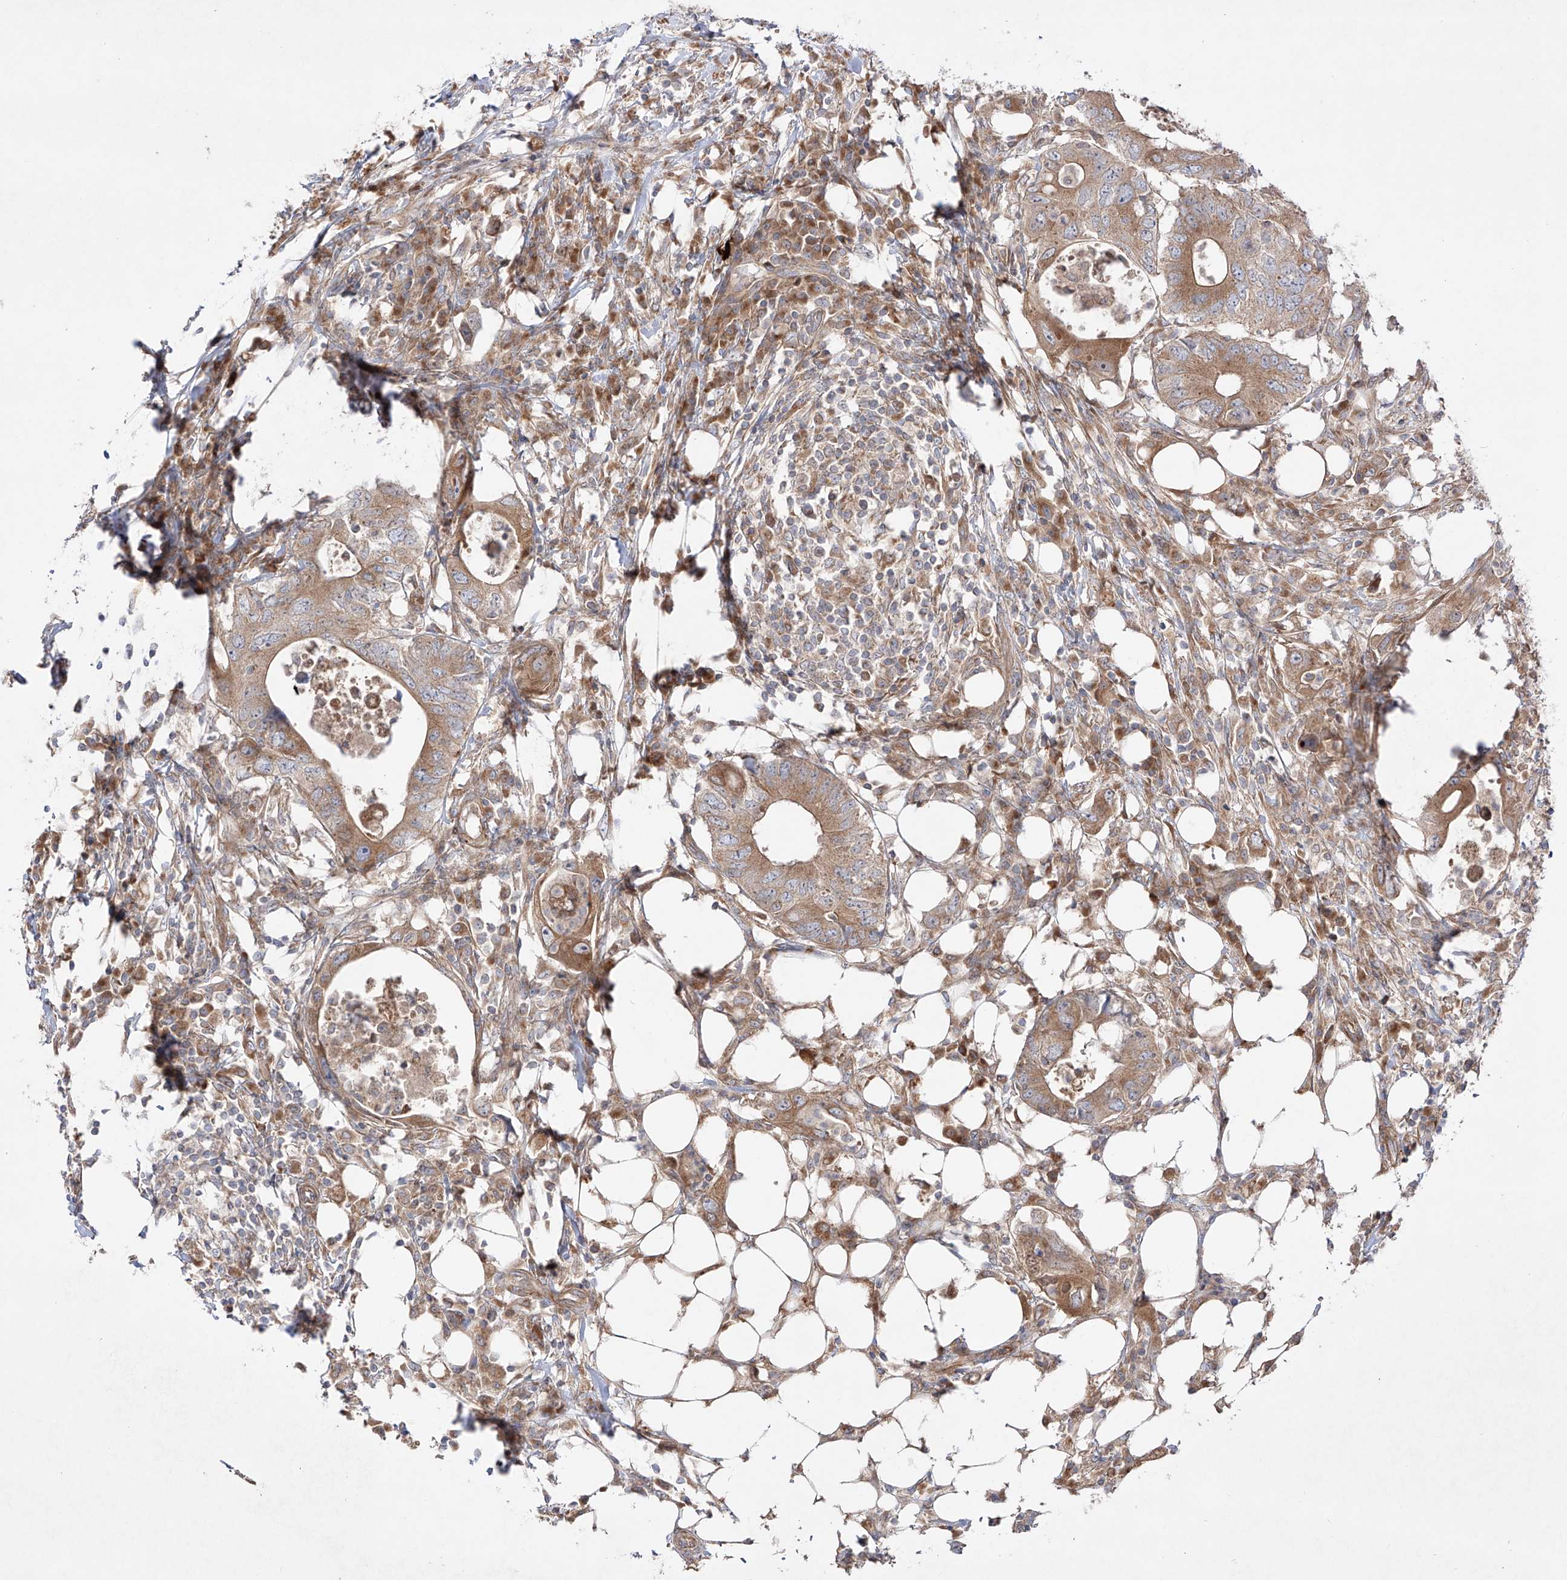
{"staining": {"intensity": "moderate", "quantity": ">75%", "location": "cytoplasmic/membranous"}, "tissue": "colorectal cancer", "cell_type": "Tumor cells", "image_type": "cancer", "snomed": [{"axis": "morphology", "description": "Adenocarcinoma, NOS"}, {"axis": "topography", "description": "Colon"}], "caption": "A brown stain labels moderate cytoplasmic/membranous positivity of a protein in human colorectal cancer (adenocarcinoma) tumor cells.", "gene": "YKT6", "patient": {"sex": "male", "age": 71}}